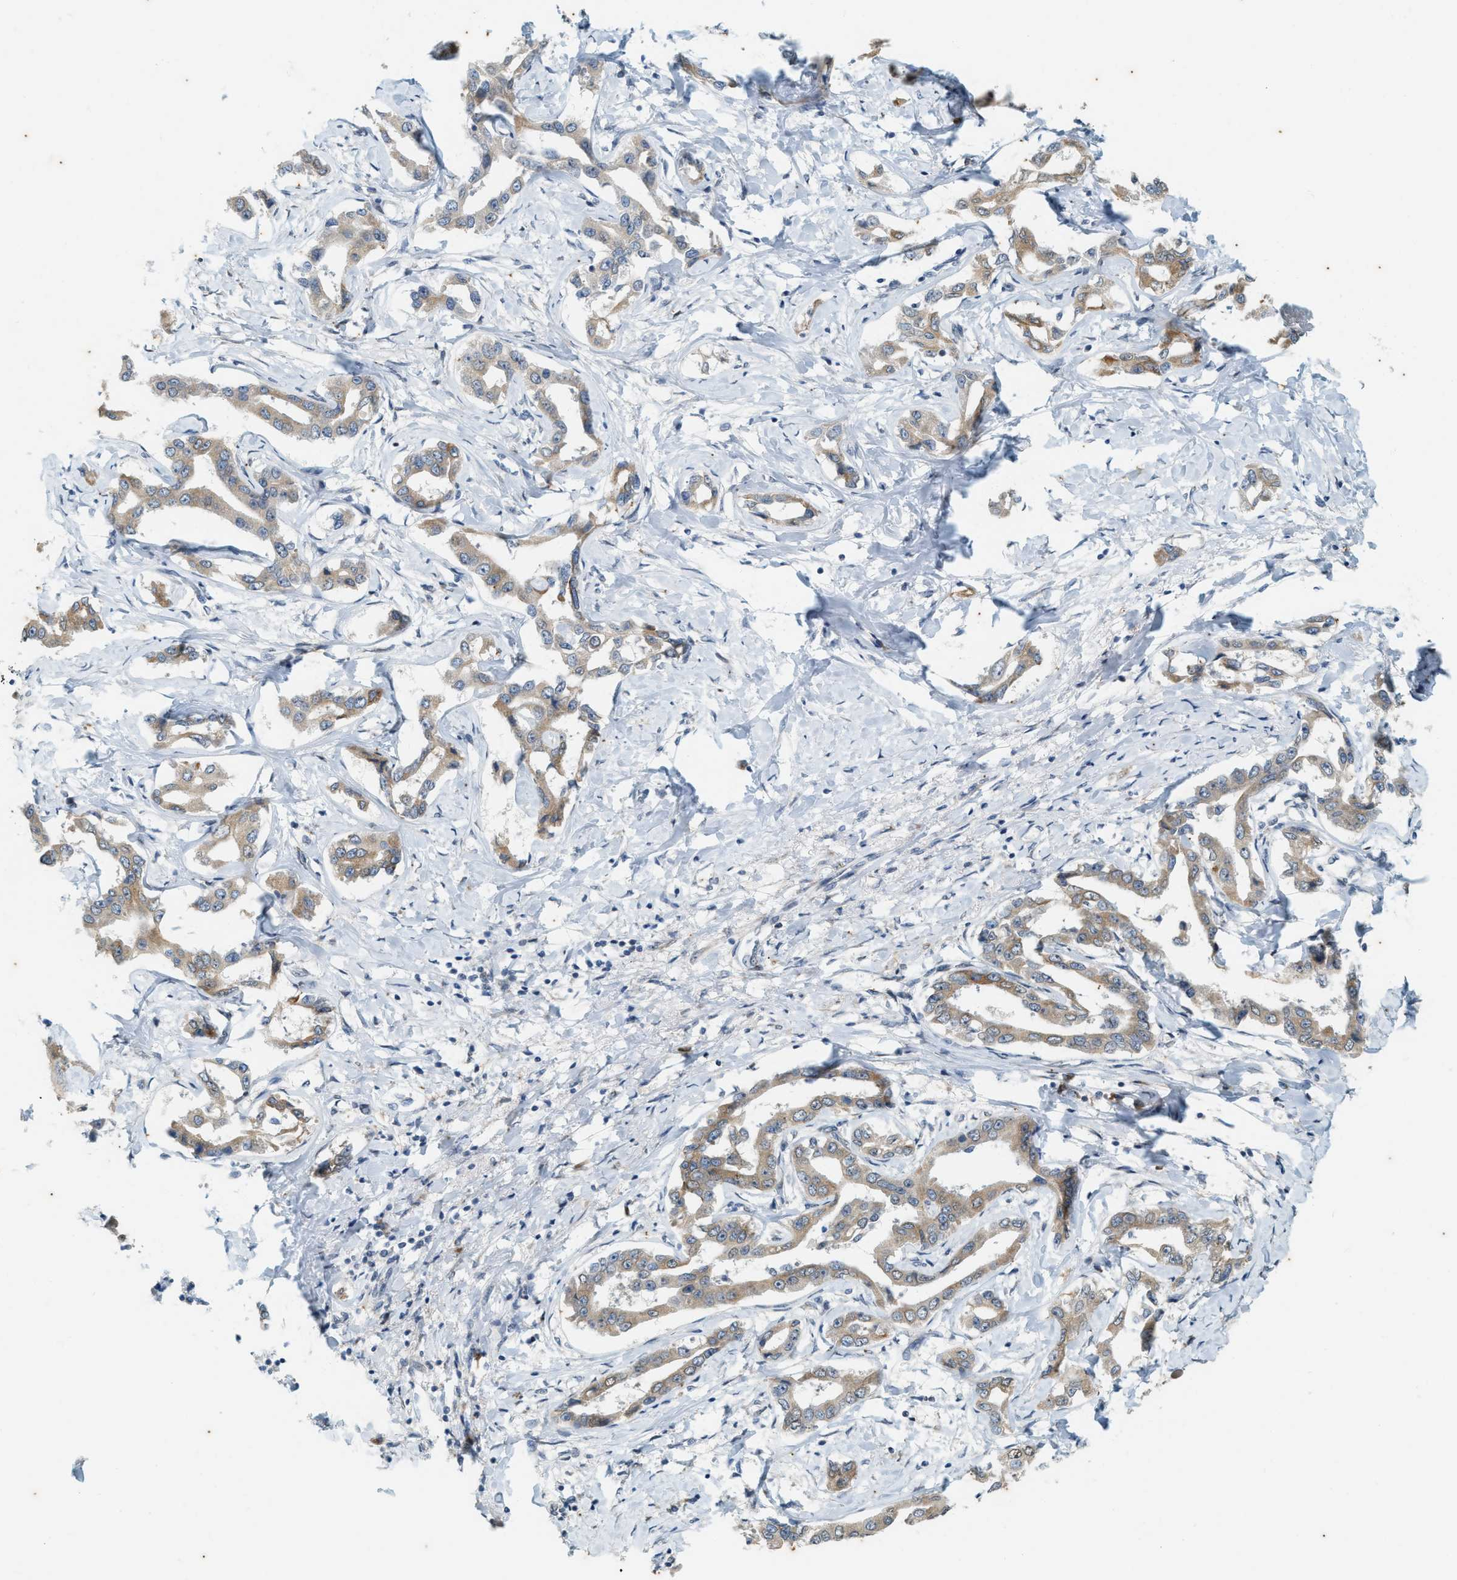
{"staining": {"intensity": "weak", "quantity": ">75%", "location": "cytoplasmic/membranous"}, "tissue": "liver cancer", "cell_type": "Tumor cells", "image_type": "cancer", "snomed": [{"axis": "morphology", "description": "Cholangiocarcinoma"}, {"axis": "topography", "description": "Liver"}], "caption": "Liver cancer (cholangiocarcinoma) stained with DAB (3,3'-diaminobenzidine) immunohistochemistry (IHC) shows low levels of weak cytoplasmic/membranous expression in about >75% of tumor cells.", "gene": "CHPF2", "patient": {"sex": "male", "age": 59}}